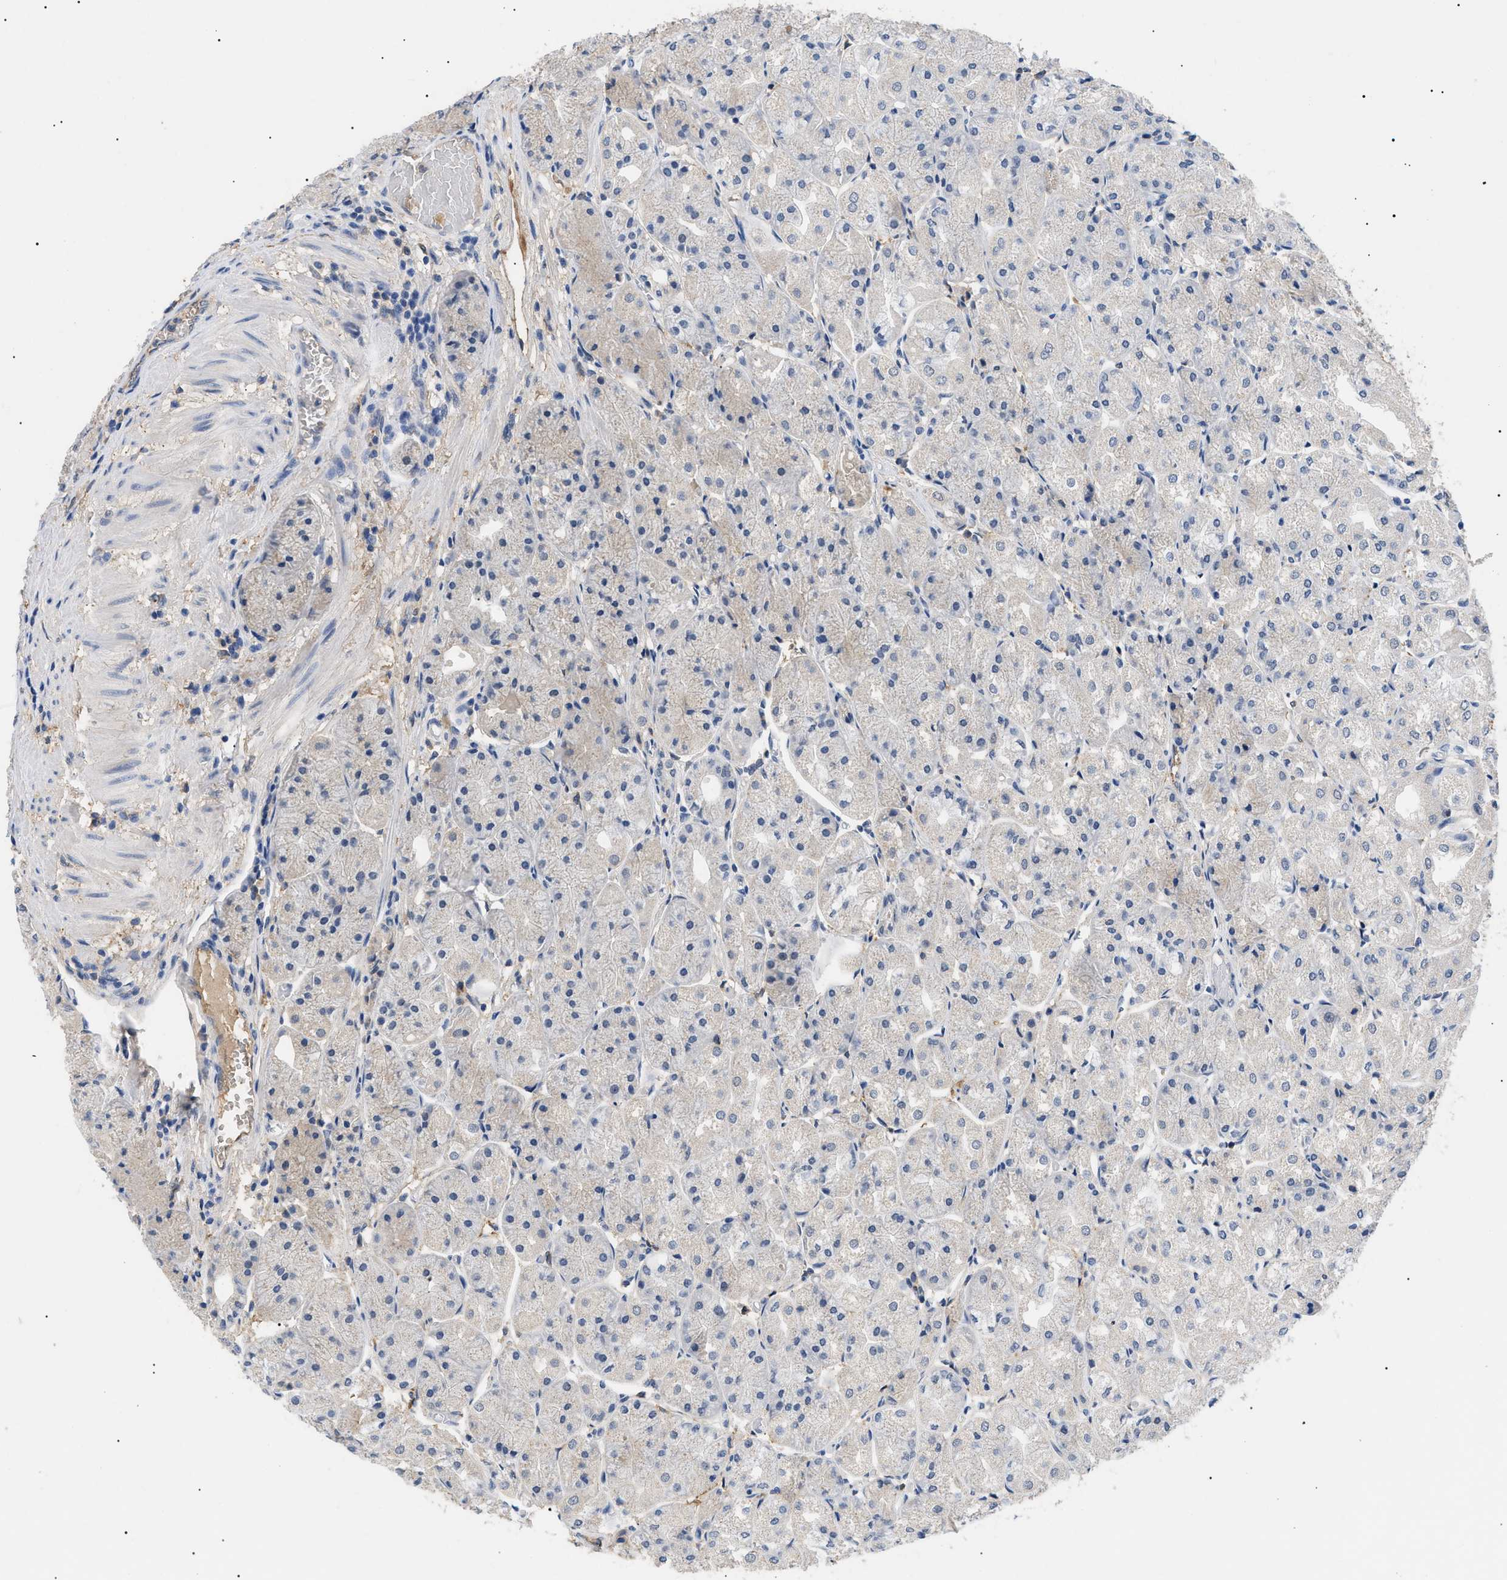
{"staining": {"intensity": "negative", "quantity": "none", "location": "none"}, "tissue": "stomach", "cell_type": "Glandular cells", "image_type": "normal", "snomed": [{"axis": "morphology", "description": "Normal tissue, NOS"}, {"axis": "topography", "description": "Stomach, upper"}], "caption": "Image shows no significant protein positivity in glandular cells of benign stomach. (DAB (3,3'-diaminobenzidine) immunohistochemistry (IHC) with hematoxylin counter stain).", "gene": "PRRT2", "patient": {"sex": "male", "age": 72}}